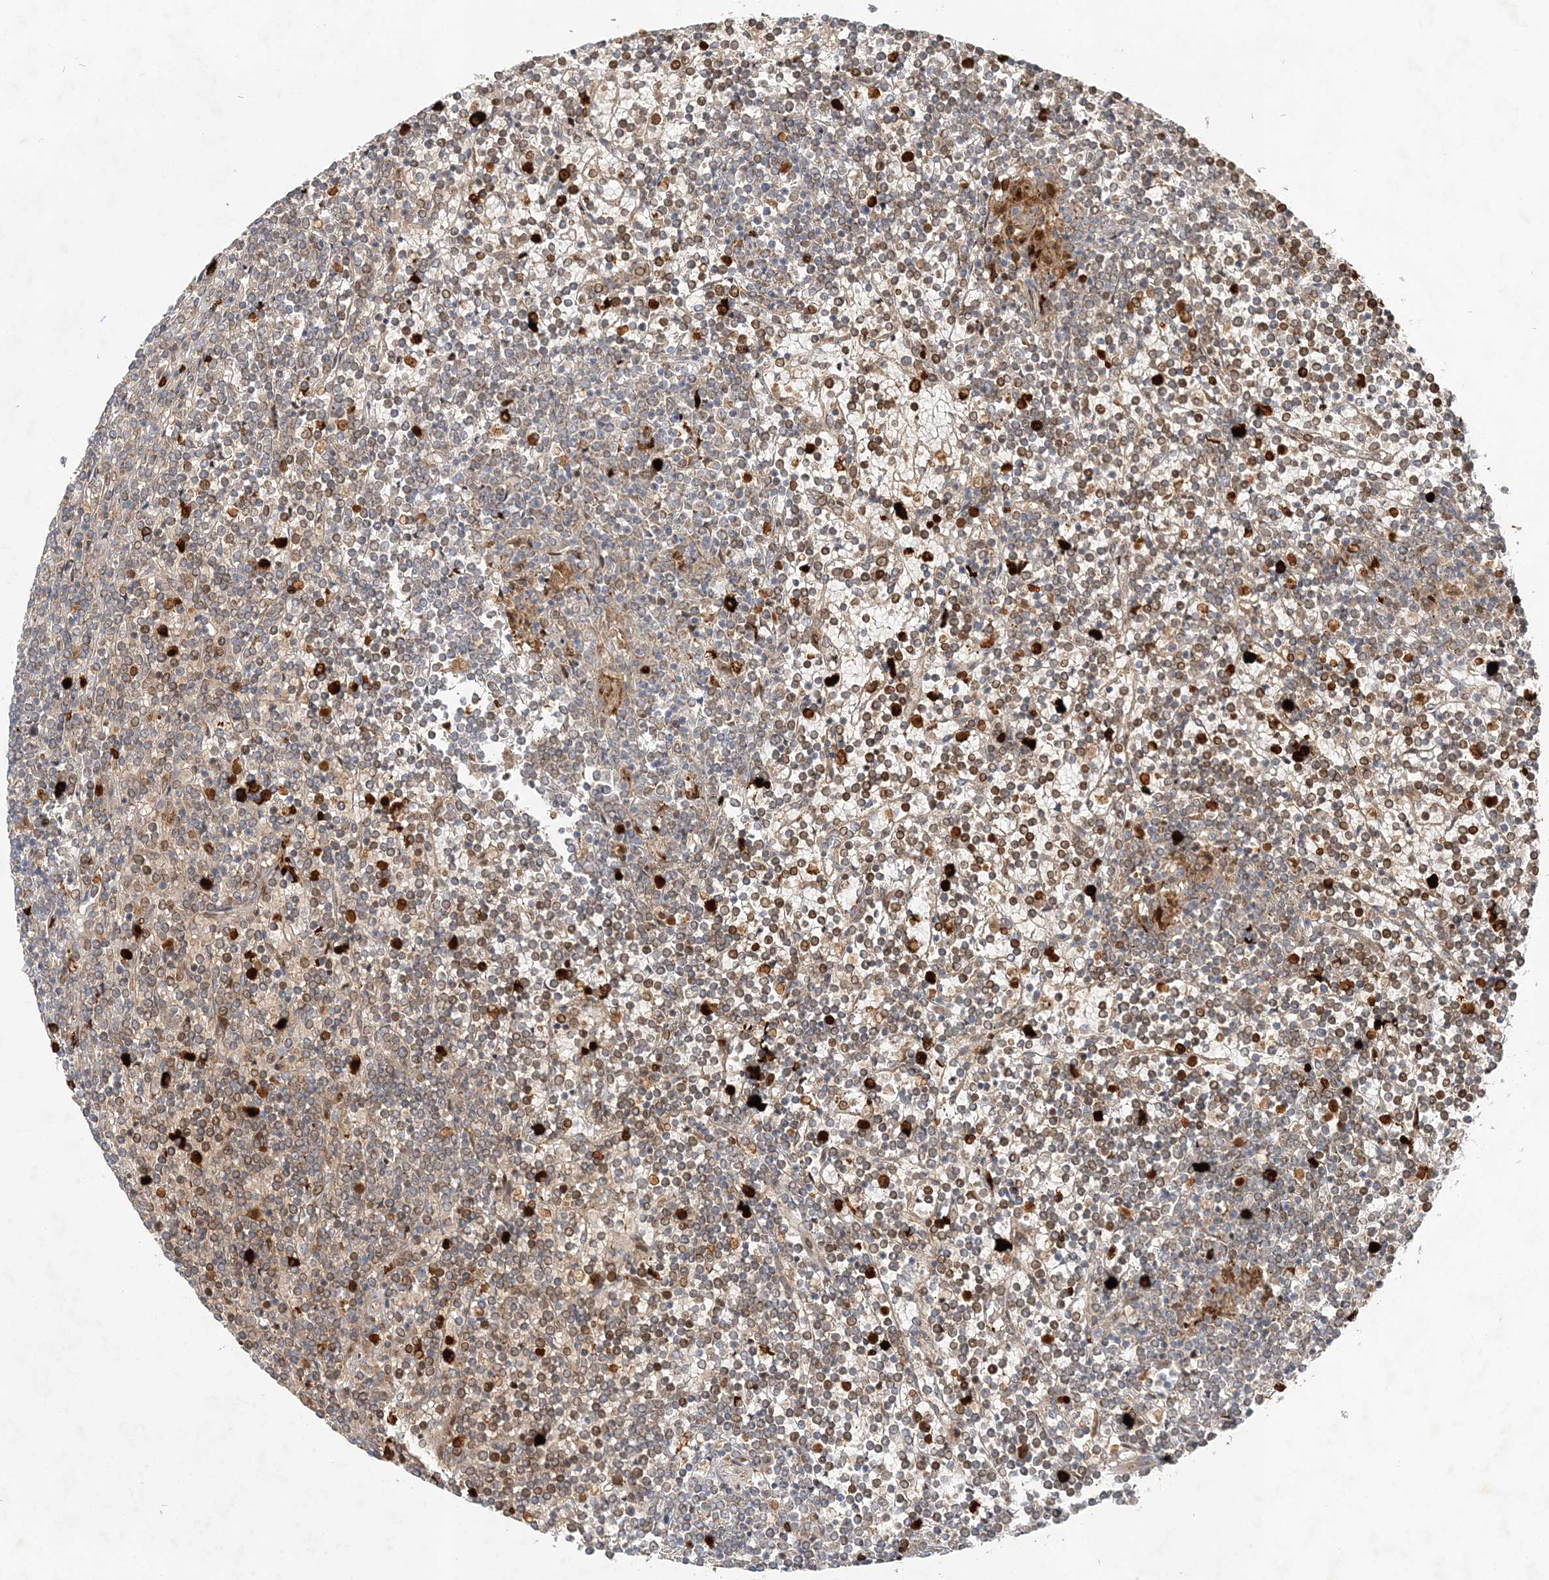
{"staining": {"intensity": "moderate", "quantity": "<25%", "location": "cytoplasmic/membranous"}, "tissue": "lymphoma", "cell_type": "Tumor cells", "image_type": "cancer", "snomed": [{"axis": "morphology", "description": "Malignant lymphoma, non-Hodgkin's type, Low grade"}, {"axis": "topography", "description": "Spleen"}], "caption": "Brown immunohistochemical staining in human lymphoma shows moderate cytoplasmic/membranous staining in approximately <25% of tumor cells.", "gene": "RAB14", "patient": {"sex": "female", "age": 19}}